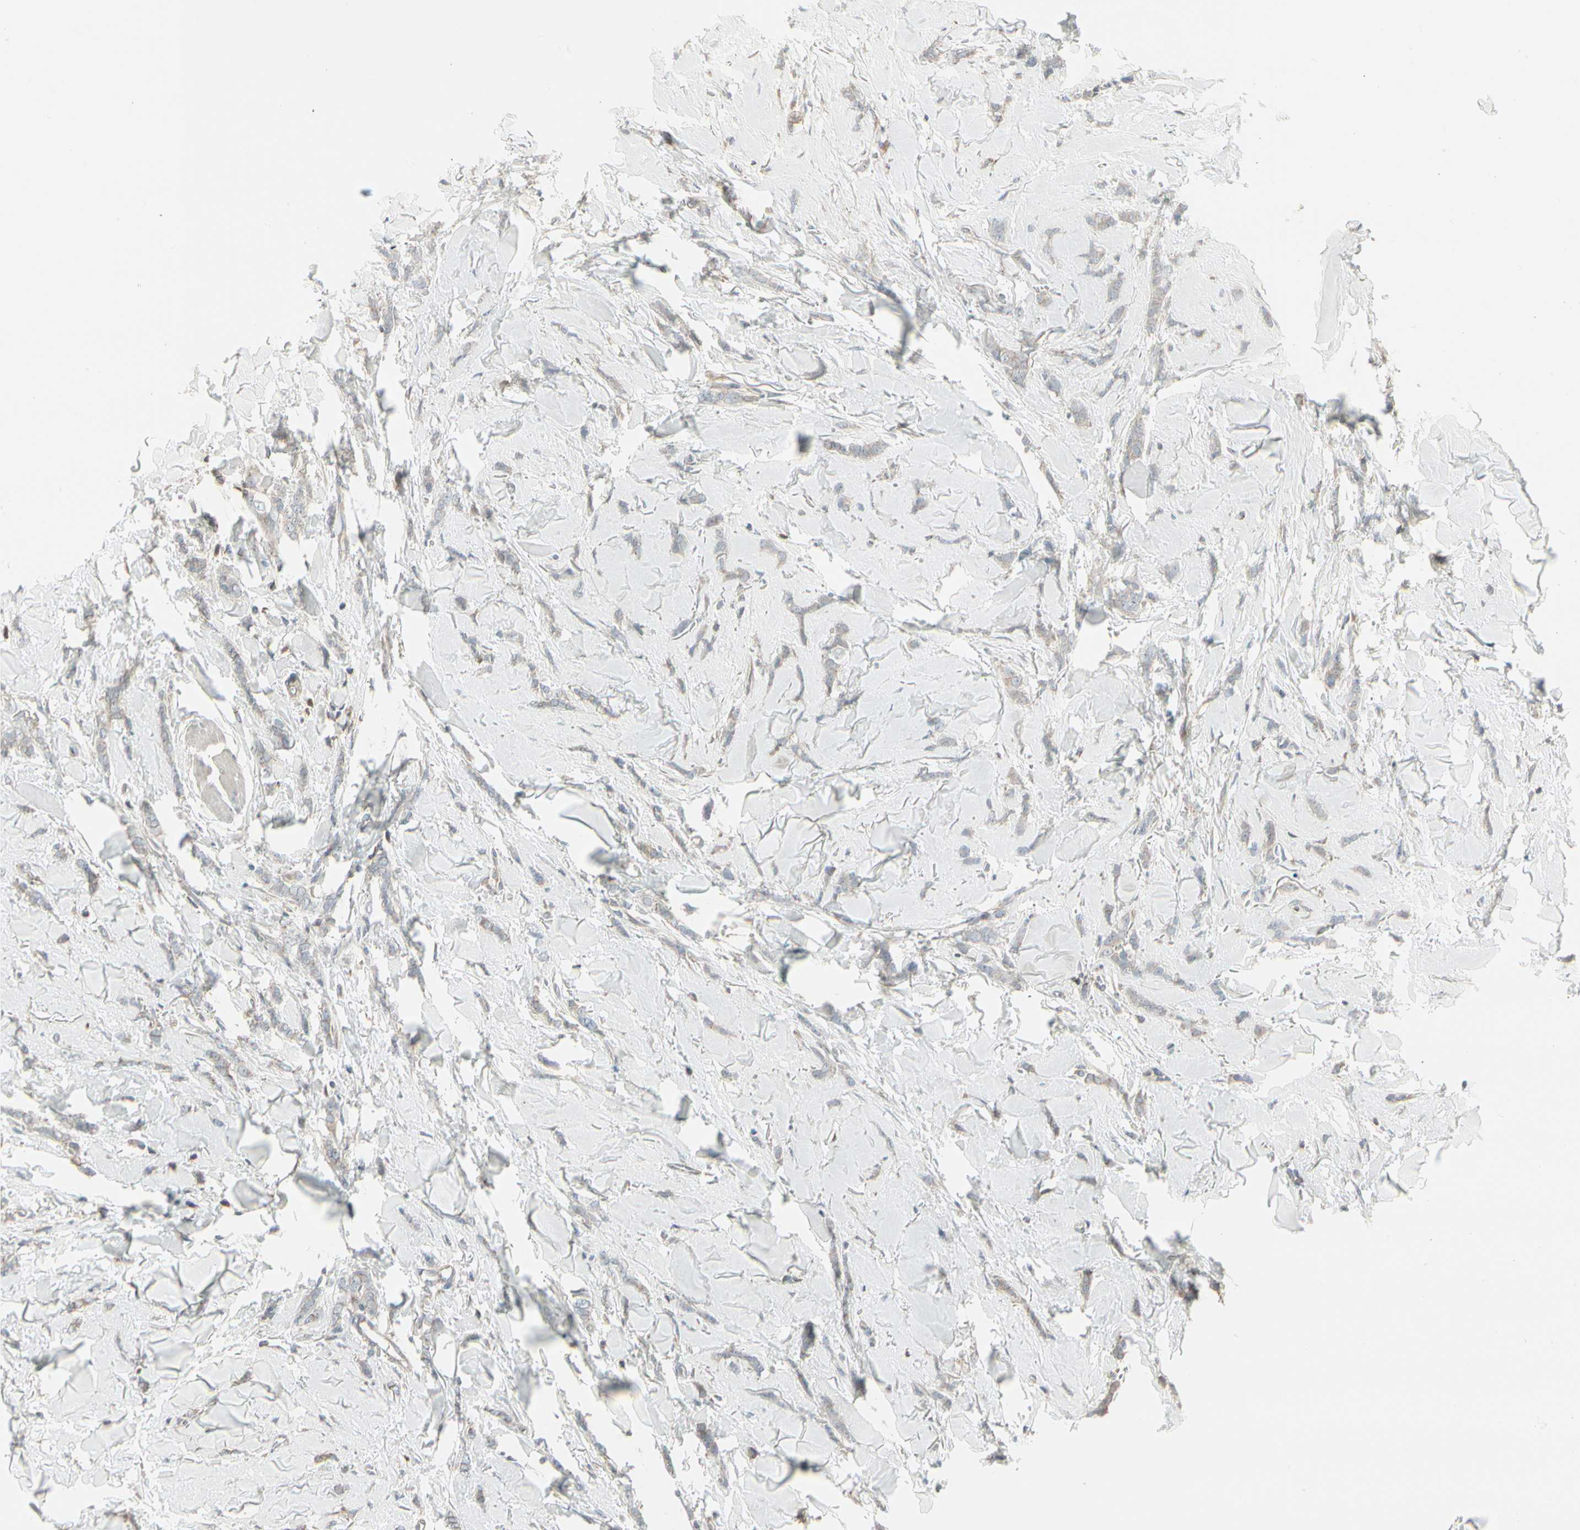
{"staining": {"intensity": "weak", "quantity": ">75%", "location": "cytoplasmic/membranous"}, "tissue": "breast cancer", "cell_type": "Tumor cells", "image_type": "cancer", "snomed": [{"axis": "morphology", "description": "Lobular carcinoma"}, {"axis": "topography", "description": "Skin"}, {"axis": "topography", "description": "Breast"}], "caption": "High-magnification brightfield microscopy of breast cancer (lobular carcinoma) stained with DAB (brown) and counterstained with hematoxylin (blue). tumor cells exhibit weak cytoplasmic/membranous staining is seen in about>75% of cells.", "gene": "EPS15", "patient": {"sex": "female", "age": 46}}